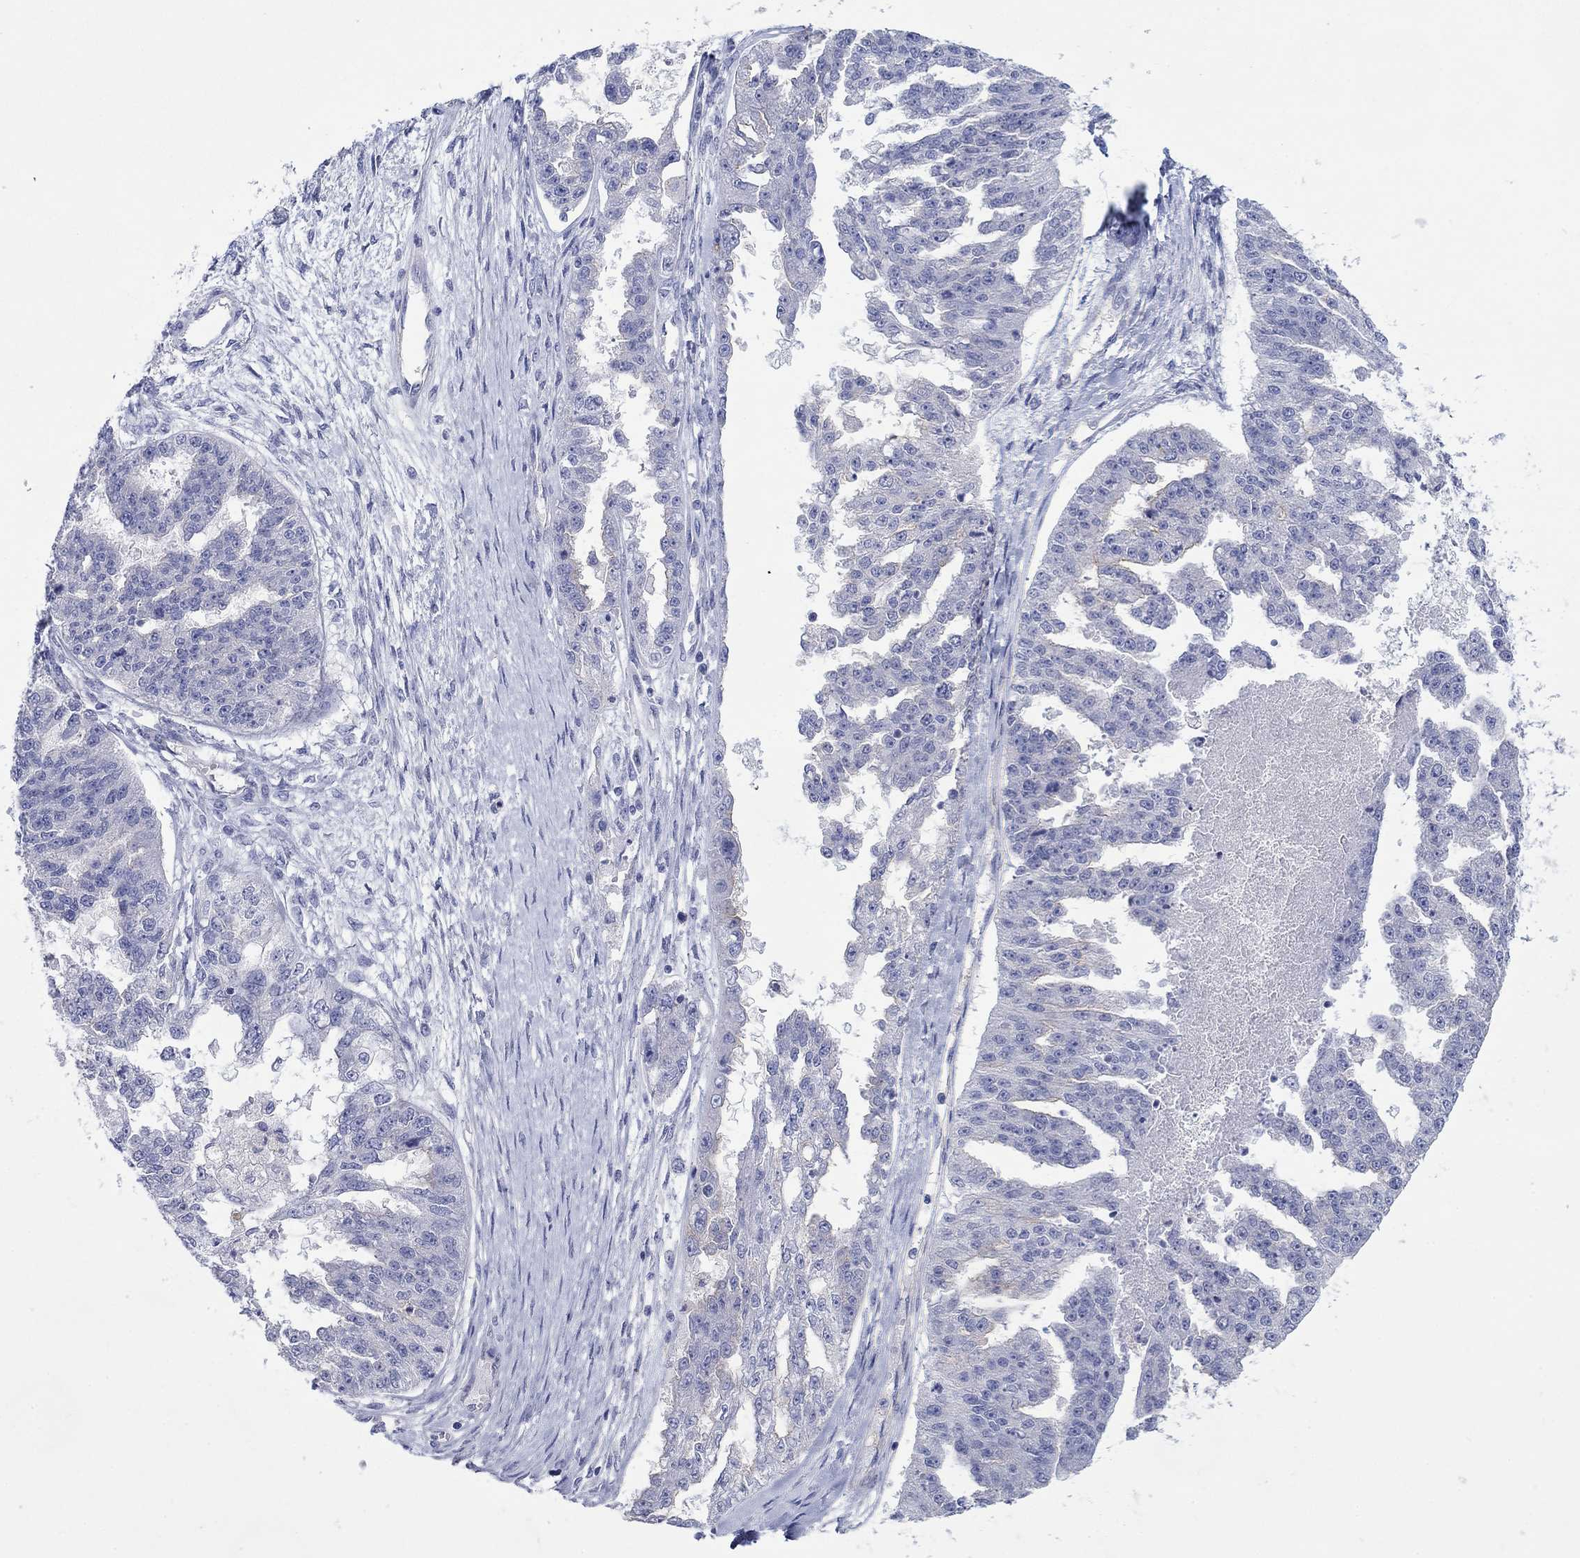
{"staining": {"intensity": "negative", "quantity": "none", "location": "none"}, "tissue": "ovarian cancer", "cell_type": "Tumor cells", "image_type": "cancer", "snomed": [{"axis": "morphology", "description": "Cystadenocarcinoma, serous, NOS"}, {"axis": "topography", "description": "Ovary"}], "caption": "DAB (3,3'-diaminobenzidine) immunohistochemical staining of human ovarian cancer (serous cystadenocarcinoma) exhibits no significant expression in tumor cells.", "gene": "TPRN", "patient": {"sex": "female", "age": 58}}